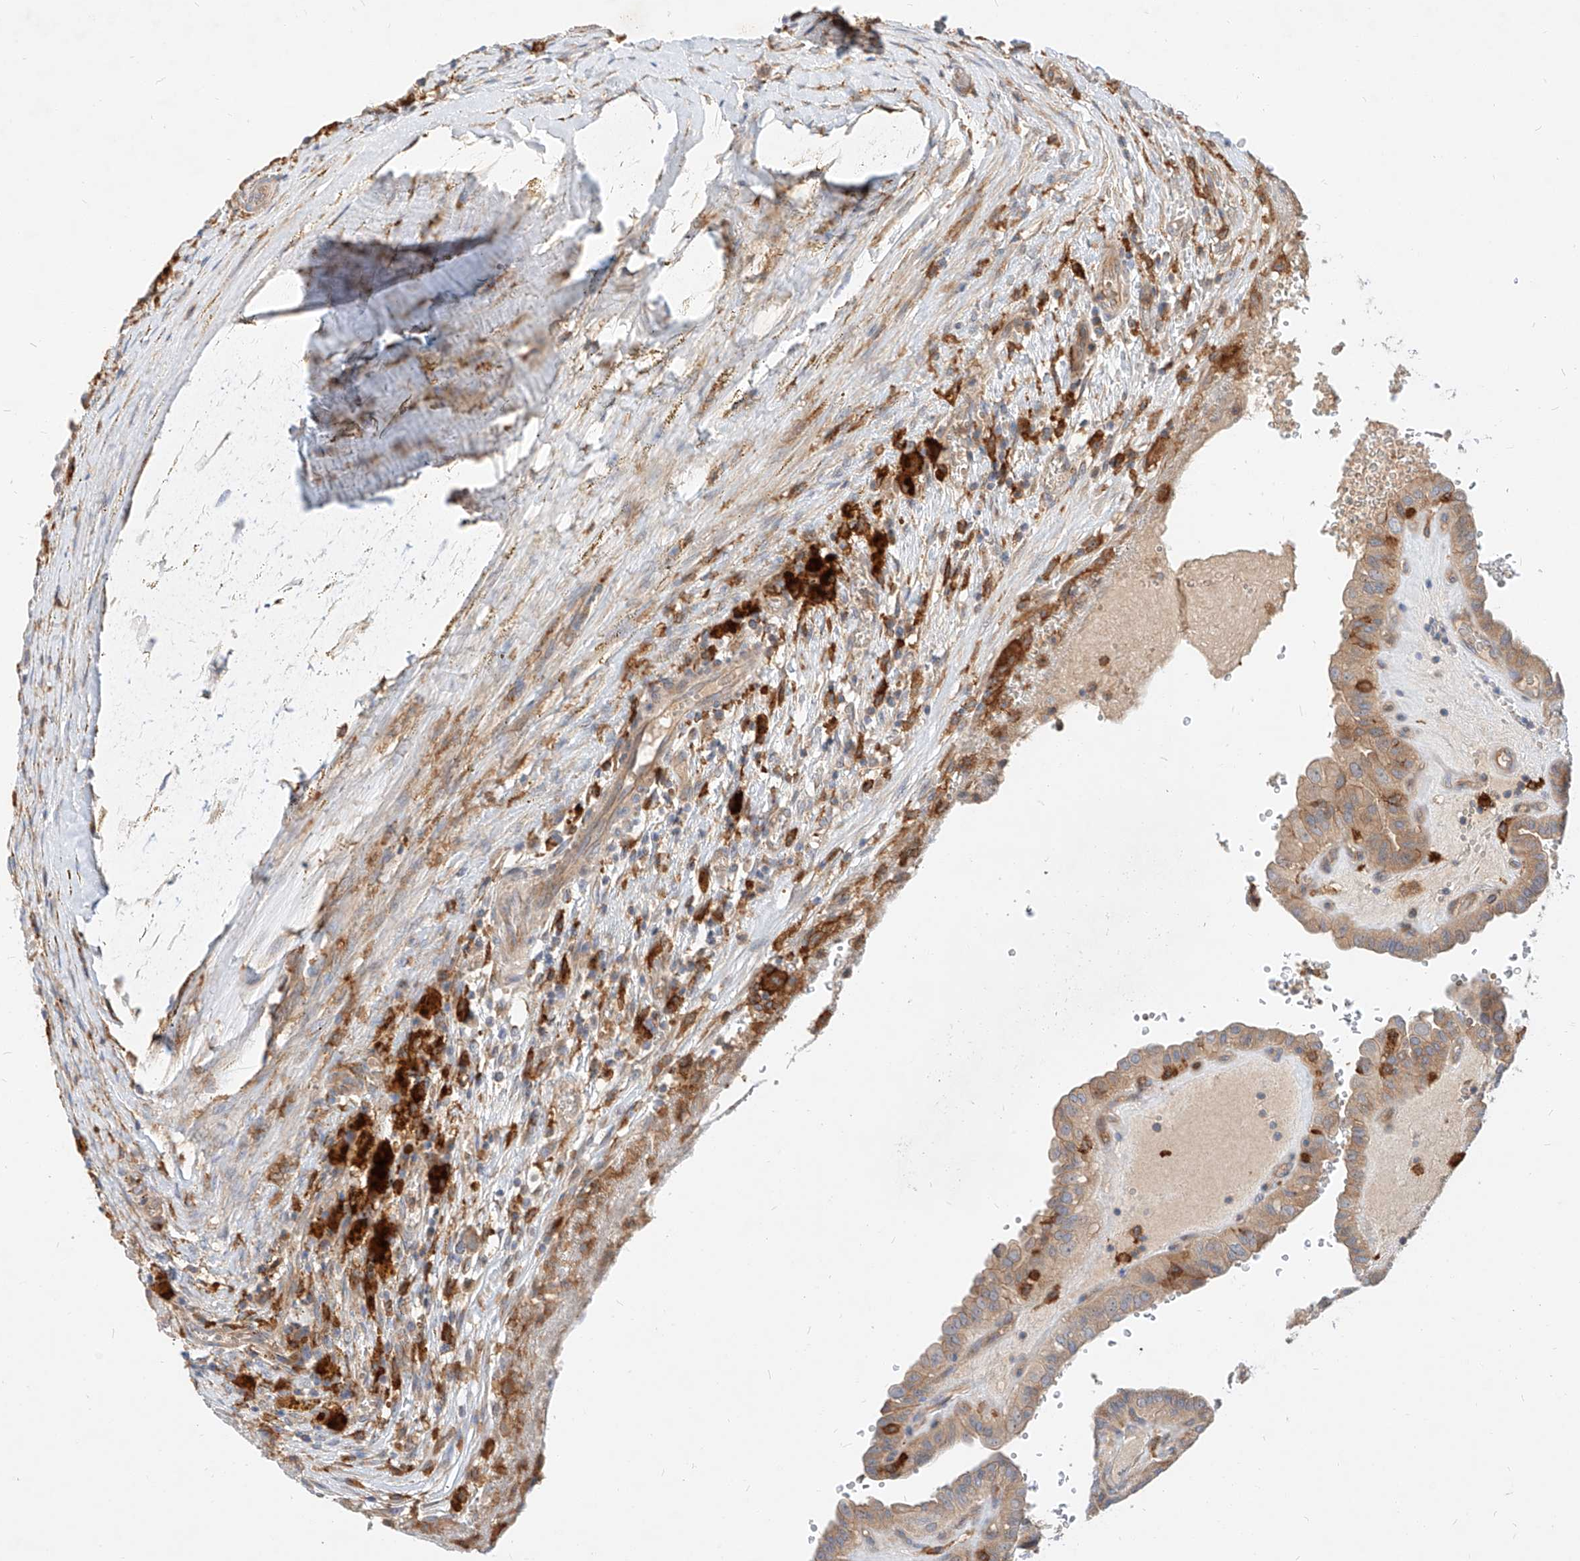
{"staining": {"intensity": "weak", "quantity": ">75%", "location": "cytoplasmic/membranous"}, "tissue": "thyroid cancer", "cell_type": "Tumor cells", "image_type": "cancer", "snomed": [{"axis": "morphology", "description": "Papillary adenocarcinoma, NOS"}, {"axis": "topography", "description": "Thyroid gland"}], "caption": "Brown immunohistochemical staining in human papillary adenocarcinoma (thyroid) shows weak cytoplasmic/membranous expression in approximately >75% of tumor cells.", "gene": "NFAM1", "patient": {"sex": "male", "age": 77}}